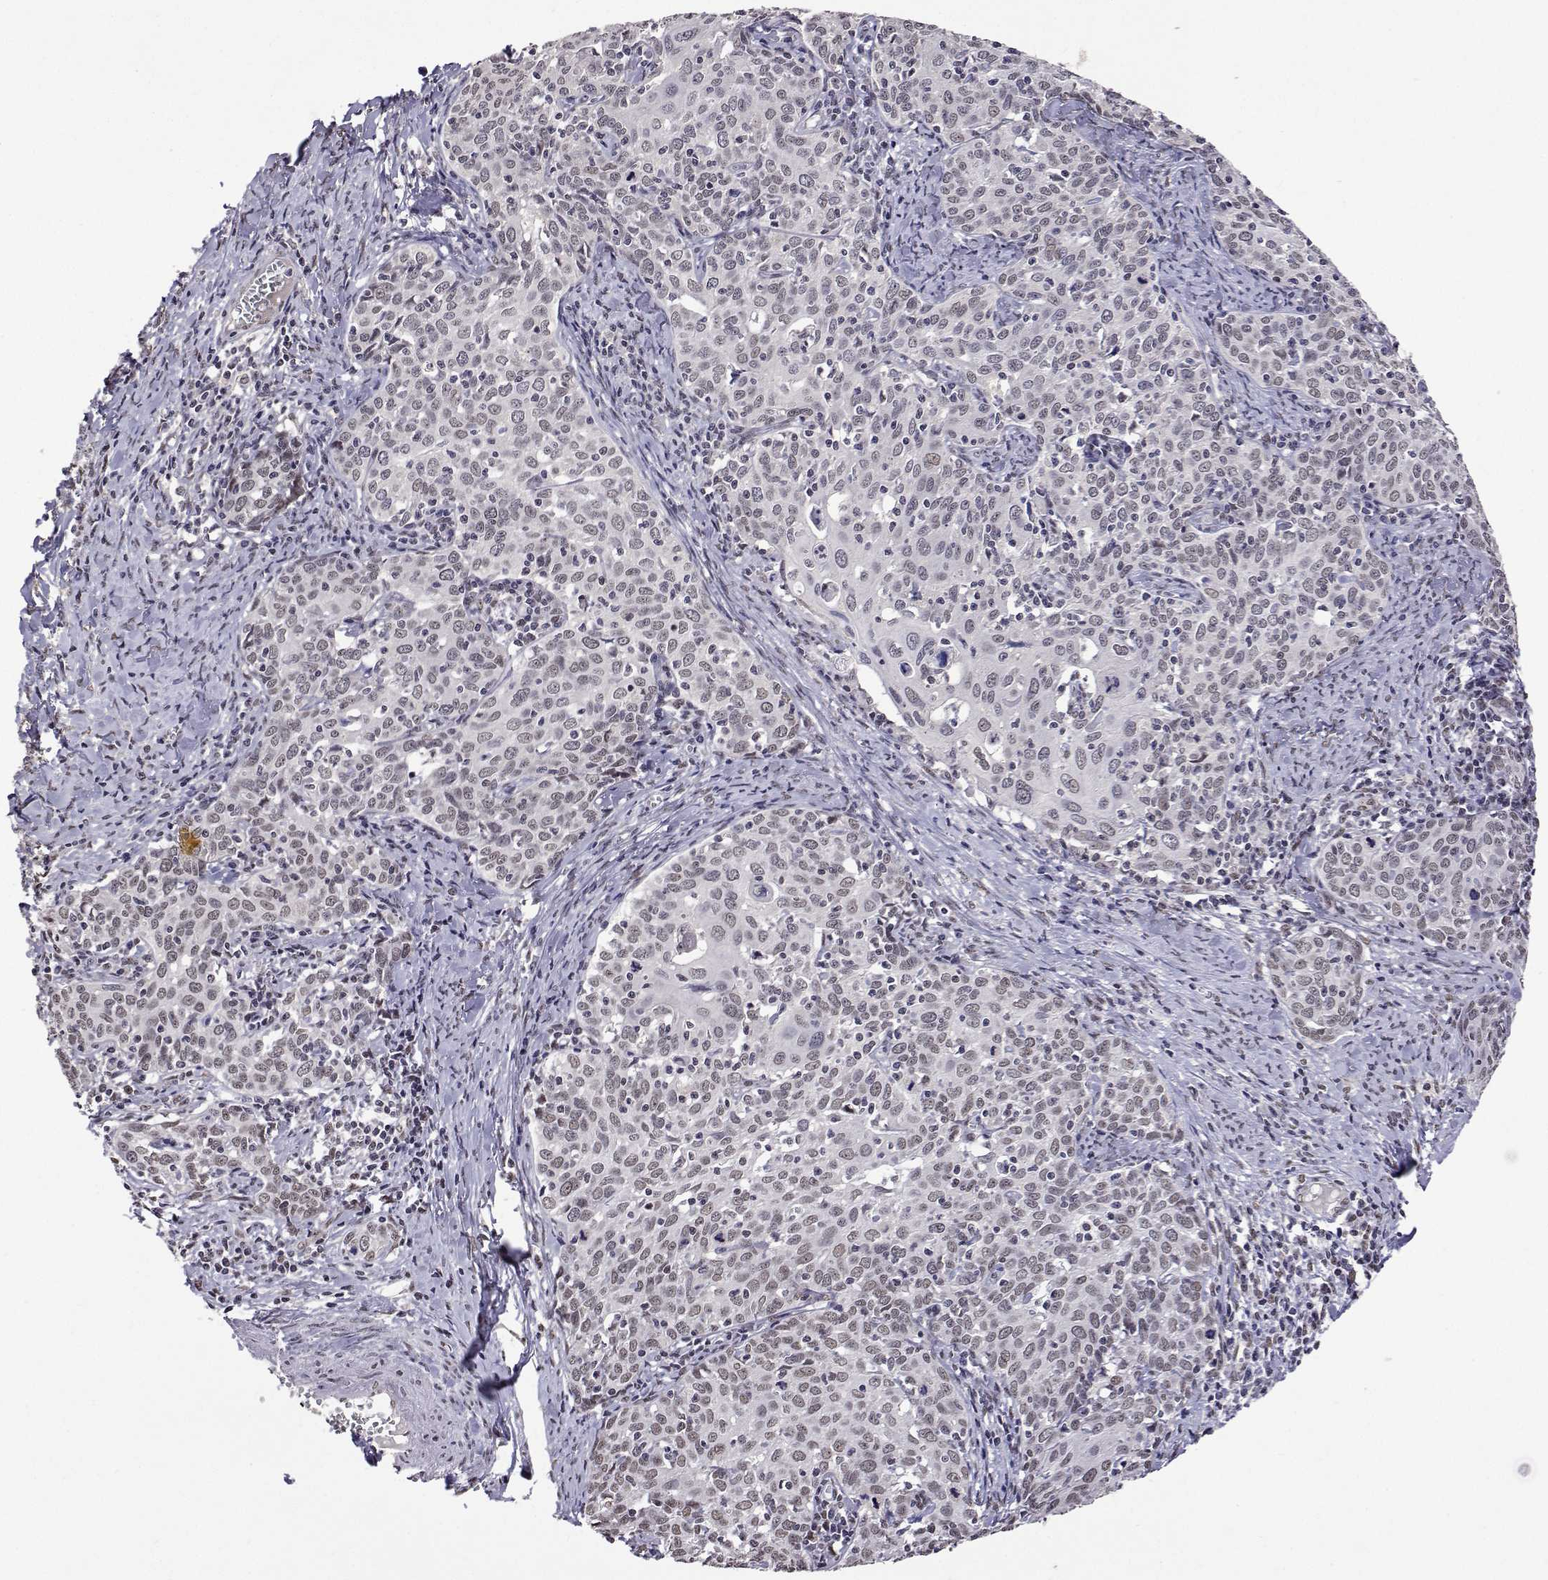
{"staining": {"intensity": "weak", "quantity": ">75%", "location": "nuclear"}, "tissue": "cervical cancer", "cell_type": "Tumor cells", "image_type": "cancer", "snomed": [{"axis": "morphology", "description": "Squamous cell carcinoma, NOS"}, {"axis": "topography", "description": "Cervix"}], "caption": "Squamous cell carcinoma (cervical) tissue exhibits weak nuclear expression in about >75% of tumor cells, visualized by immunohistochemistry.", "gene": "HNRNPA0", "patient": {"sex": "female", "age": 62}}